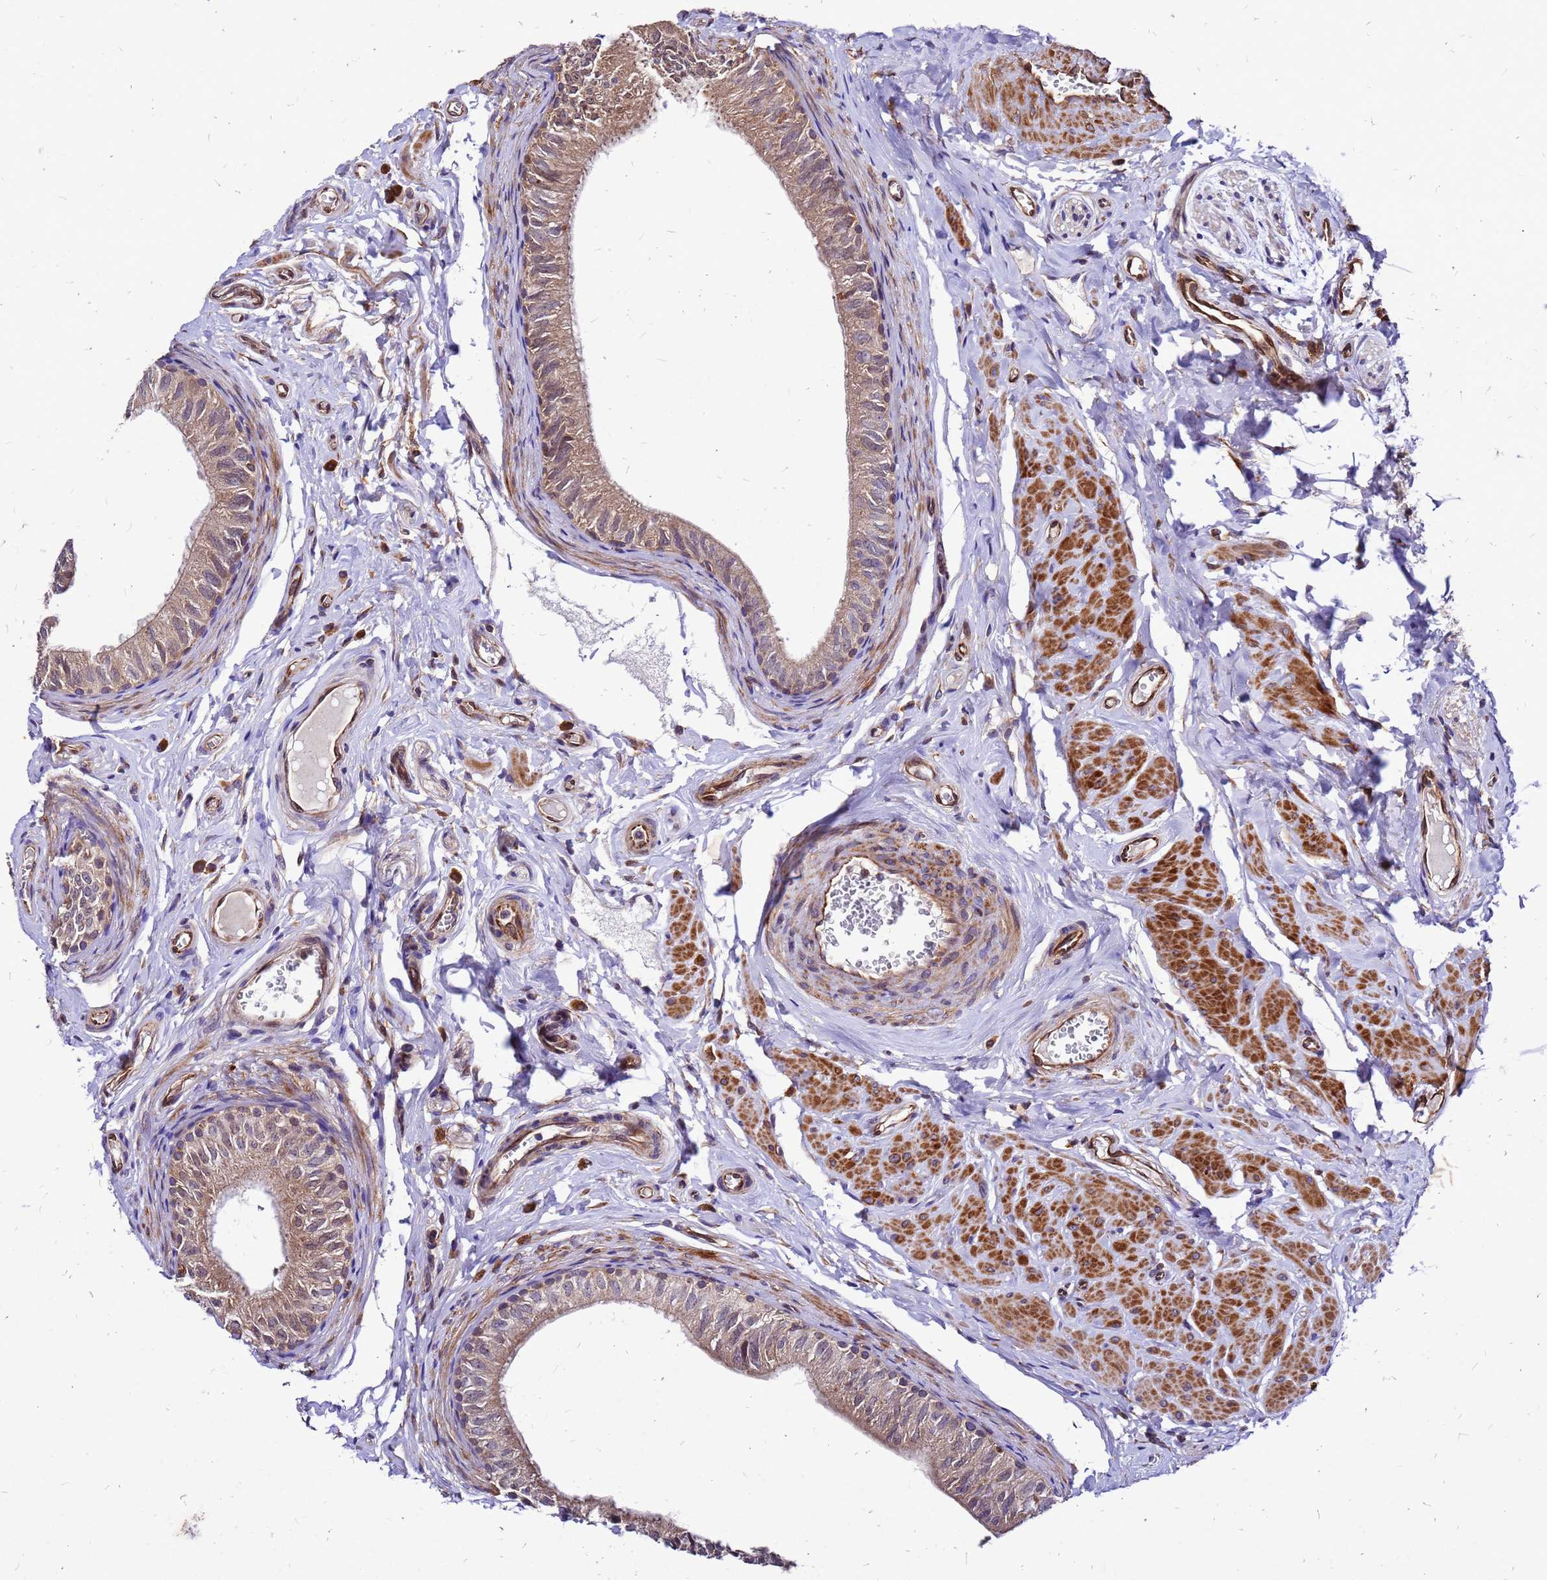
{"staining": {"intensity": "moderate", "quantity": "25%-75%", "location": "cytoplasmic/membranous"}, "tissue": "epididymis", "cell_type": "Glandular cells", "image_type": "normal", "snomed": [{"axis": "morphology", "description": "Normal tissue, NOS"}, {"axis": "topography", "description": "Epididymis"}], "caption": "Epididymis was stained to show a protein in brown. There is medium levels of moderate cytoplasmic/membranous staining in approximately 25%-75% of glandular cells. Immunohistochemistry (ihc) stains the protein of interest in brown and the nuclei are stained blue.", "gene": "DUSP23", "patient": {"sex": "male", "age": 42}}